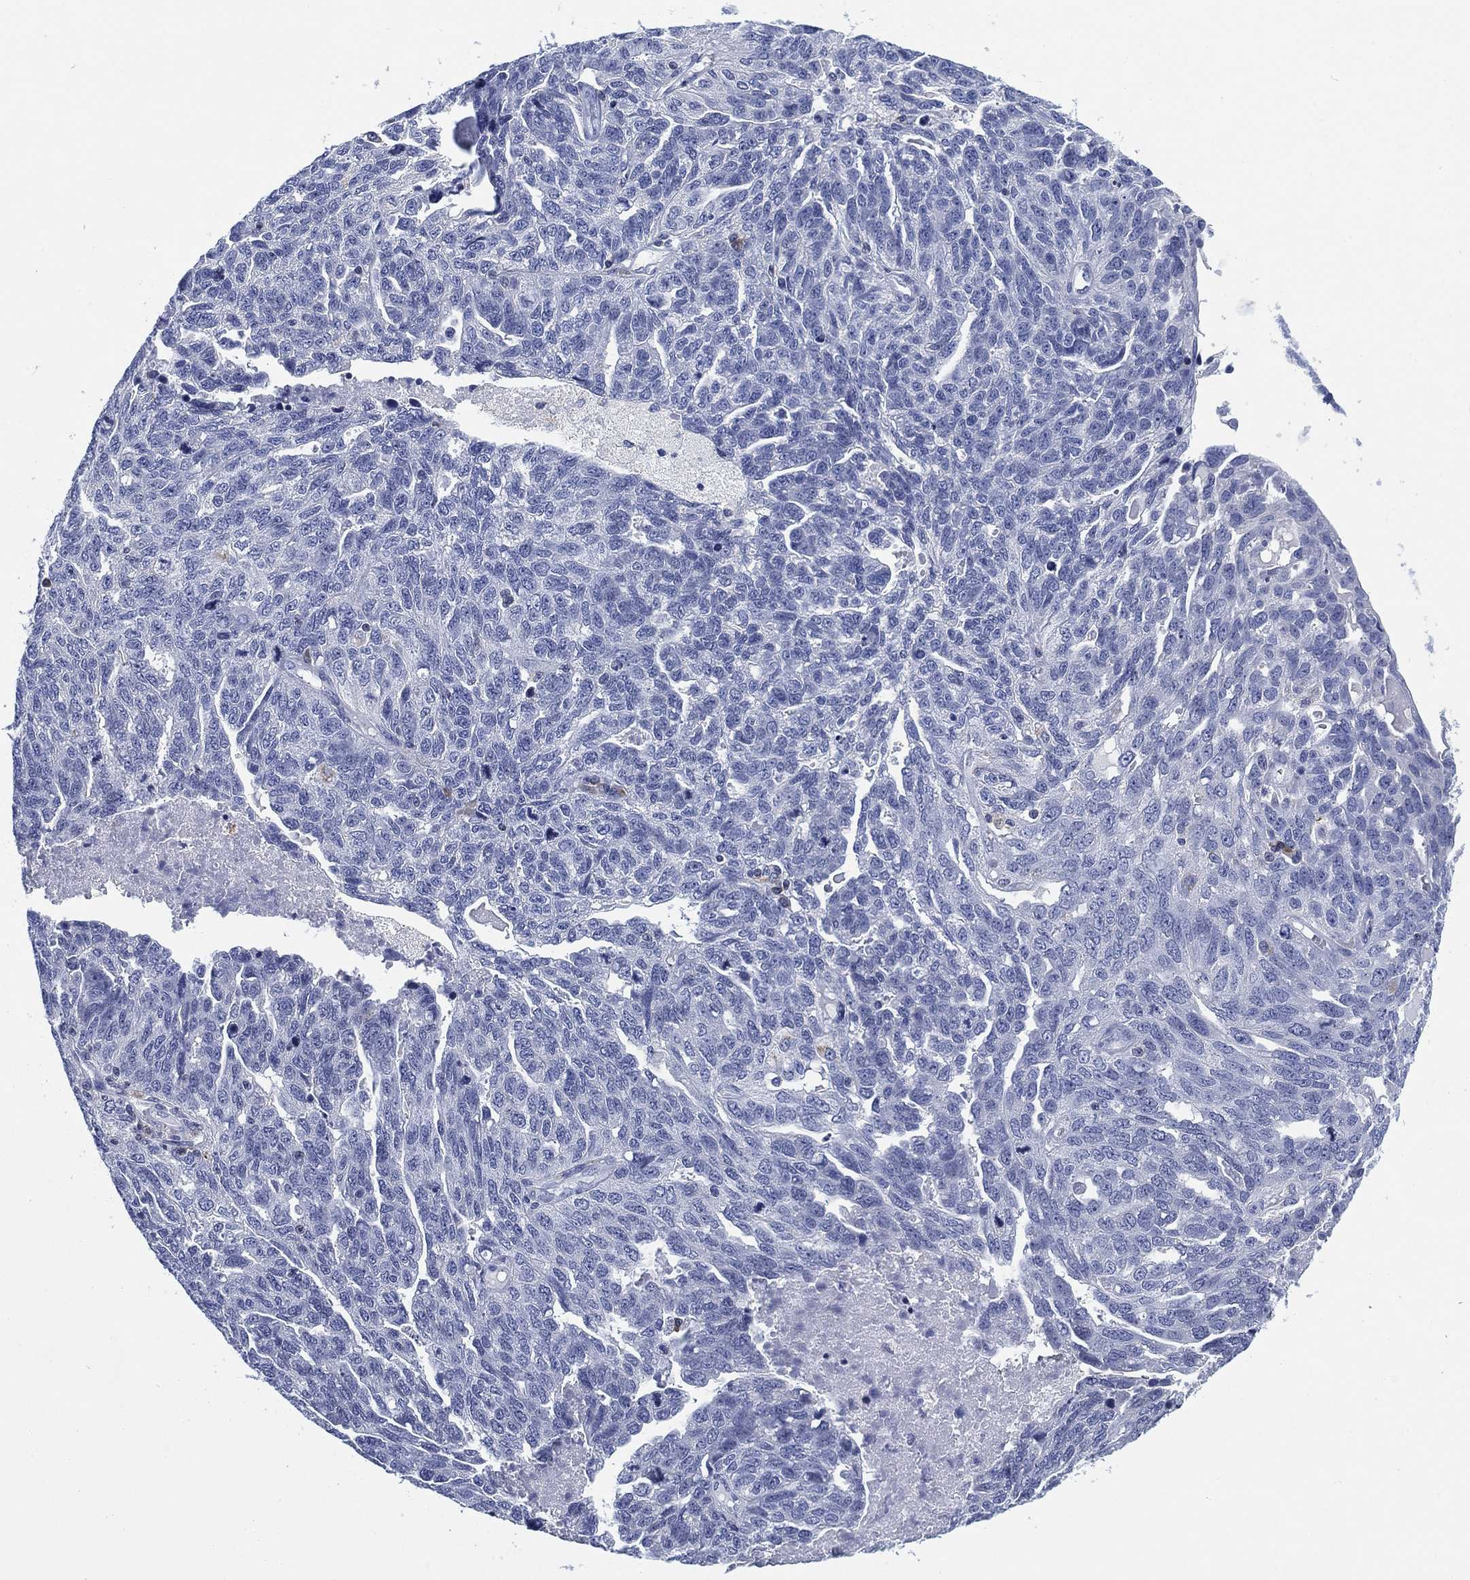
{"staining": {"intensity": "negative", "quantity": "none", "location": "none"}, "tissue": "ovarian cancer", "cell_type": "Tumor cells", "image_type": "cancer", "snomed": [{"axis": "morphology", "description": "Cystadenocarcinoma, serous, NOS"}, {"axis": "topography", "description": "Ovary"}], "caption": "Serous cystadenocarcinoma (ovarian) was stained to show a protein in brown. There is no significant positivity in tumor cells.", "gene": "FYB1", "patient": {"sex": "female", "age": 71}}